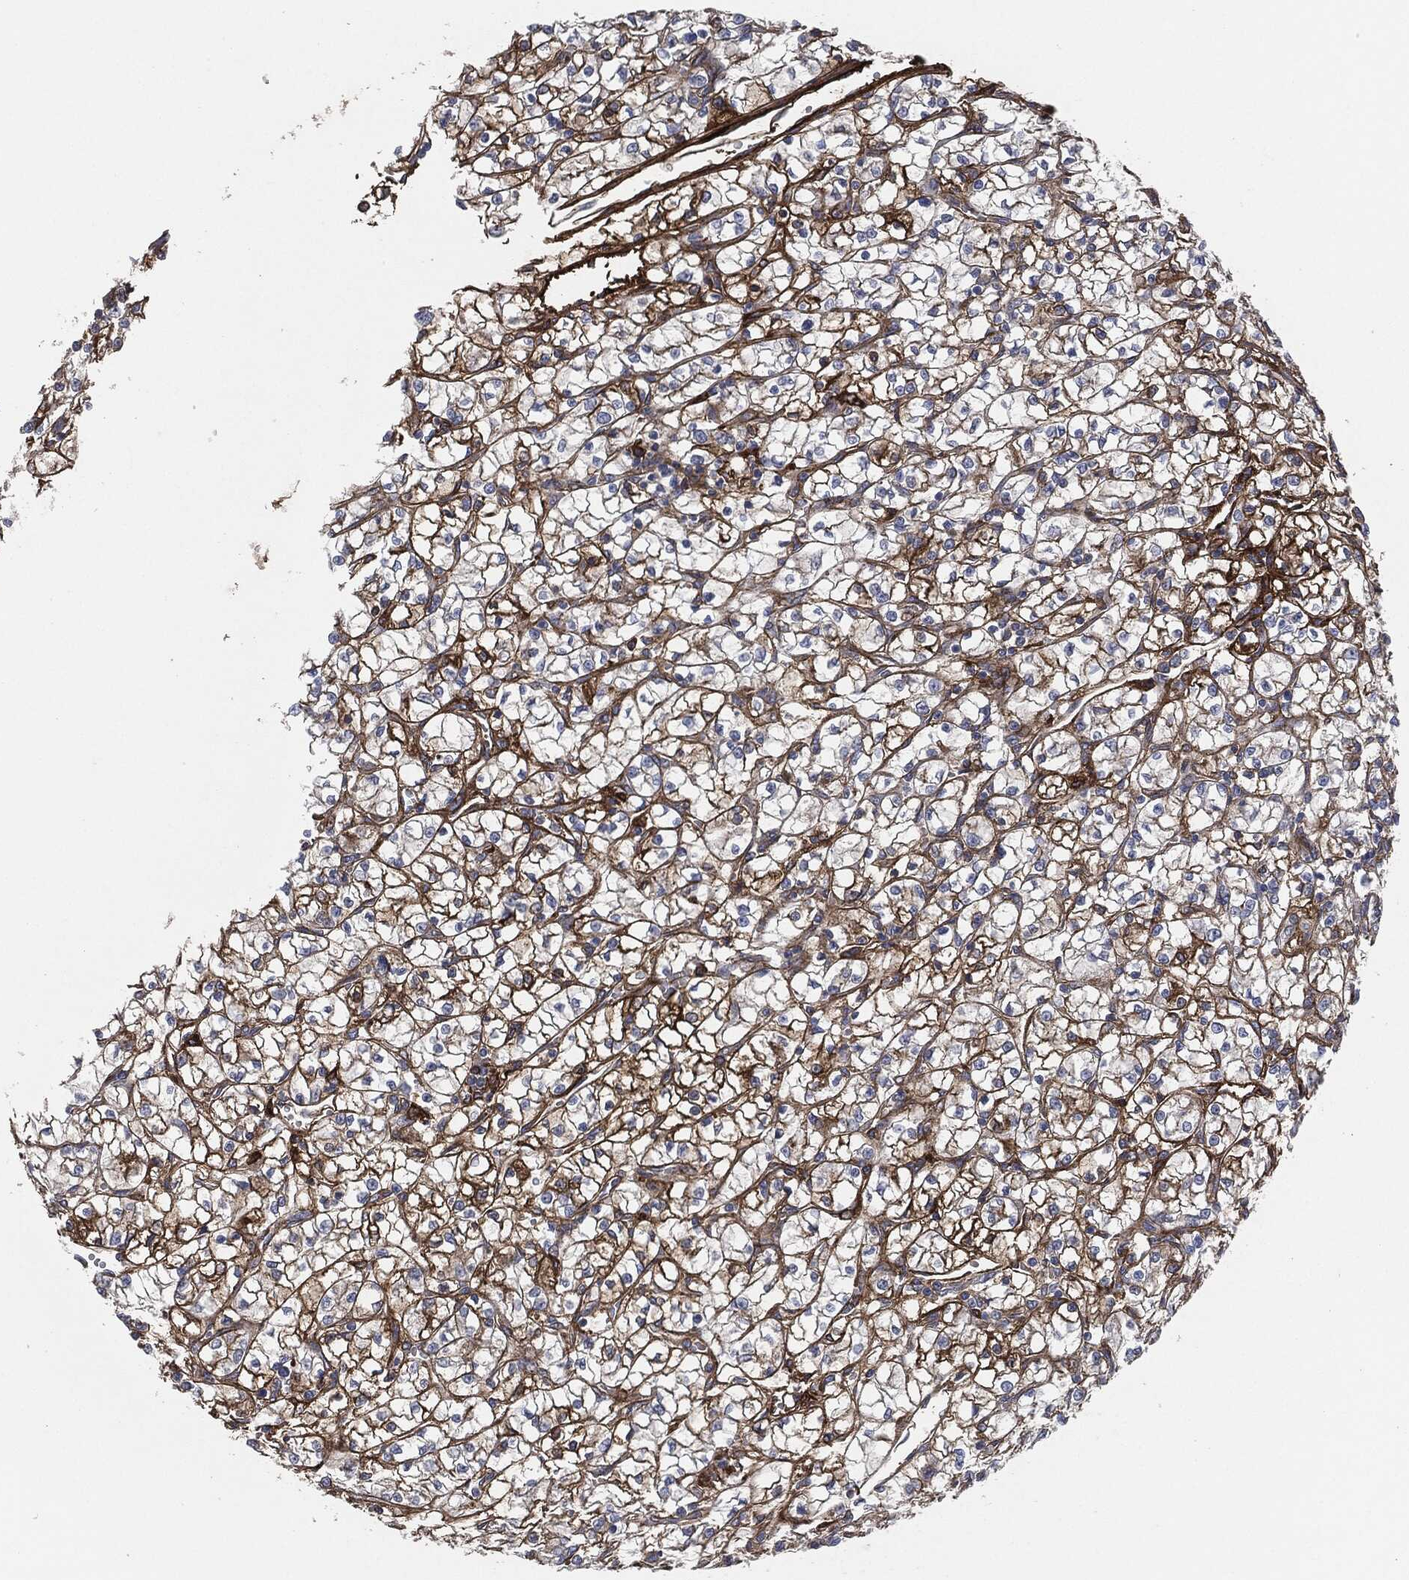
{"staining": {"intensity": "moderate", "quantity": "<25%", "location": "cytoplasmic/membranous"}, "tissue": "renal cancer", "cell_type": "Tumor cells", "image_type": "cancer", "snomed": [{"axis": "morphology", "description": "Adenocarcinoma, NOS"}, {"axis": "topography", "description": "Kidney"}], "caption": "IHC (DAB (3,3'-diaminobenzidine)) staining of adenocarcinoma (renal) shows moderate cytoplasmic/membranous protein staining in about <25% of tumor cells.", "gene": "APOB", "patient": {"sex": "female", "age": 64}}